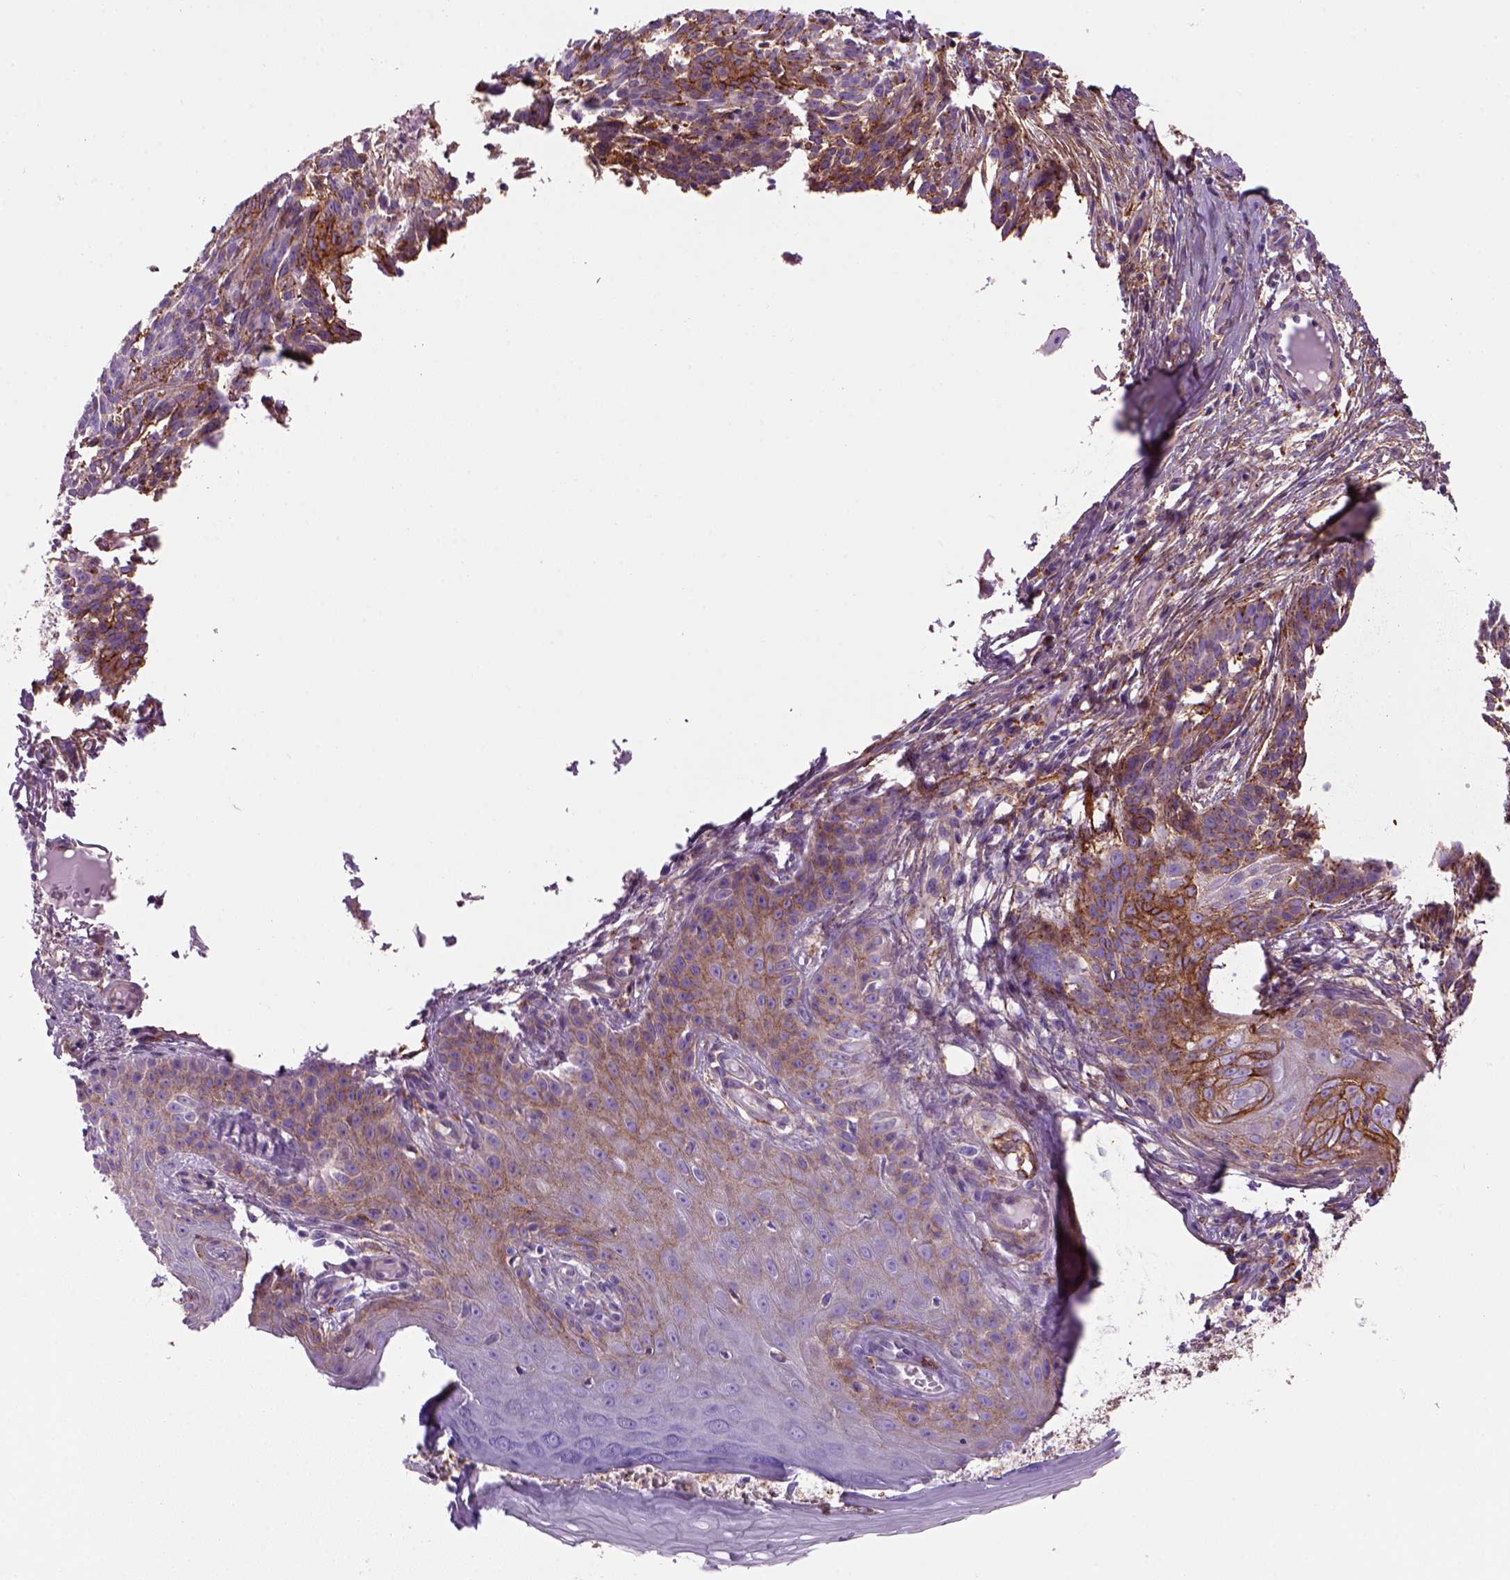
{"staining": {"intensity": "moderate", "quantity": "25%-75%", "location": "cytoplasmic/membranous"}, "tissue": "skin cancer", "cell_type": "Tumor cells", "image_type": "cancer", "snomed": [{"axis": "morphology", "description": "Basal cell carcinoma"}, {"axis": "topography", "description": "Skin"}], "caption": "Approximately 25%-75% of tumor cells in human skin basal cell carcinoma exhibit moderate cytoplasmic/membranous protein staining as visualized by brown immunohistochemical staining.", "gene": "MARCKS", "patient": {"sex": "male", "age": 88}}